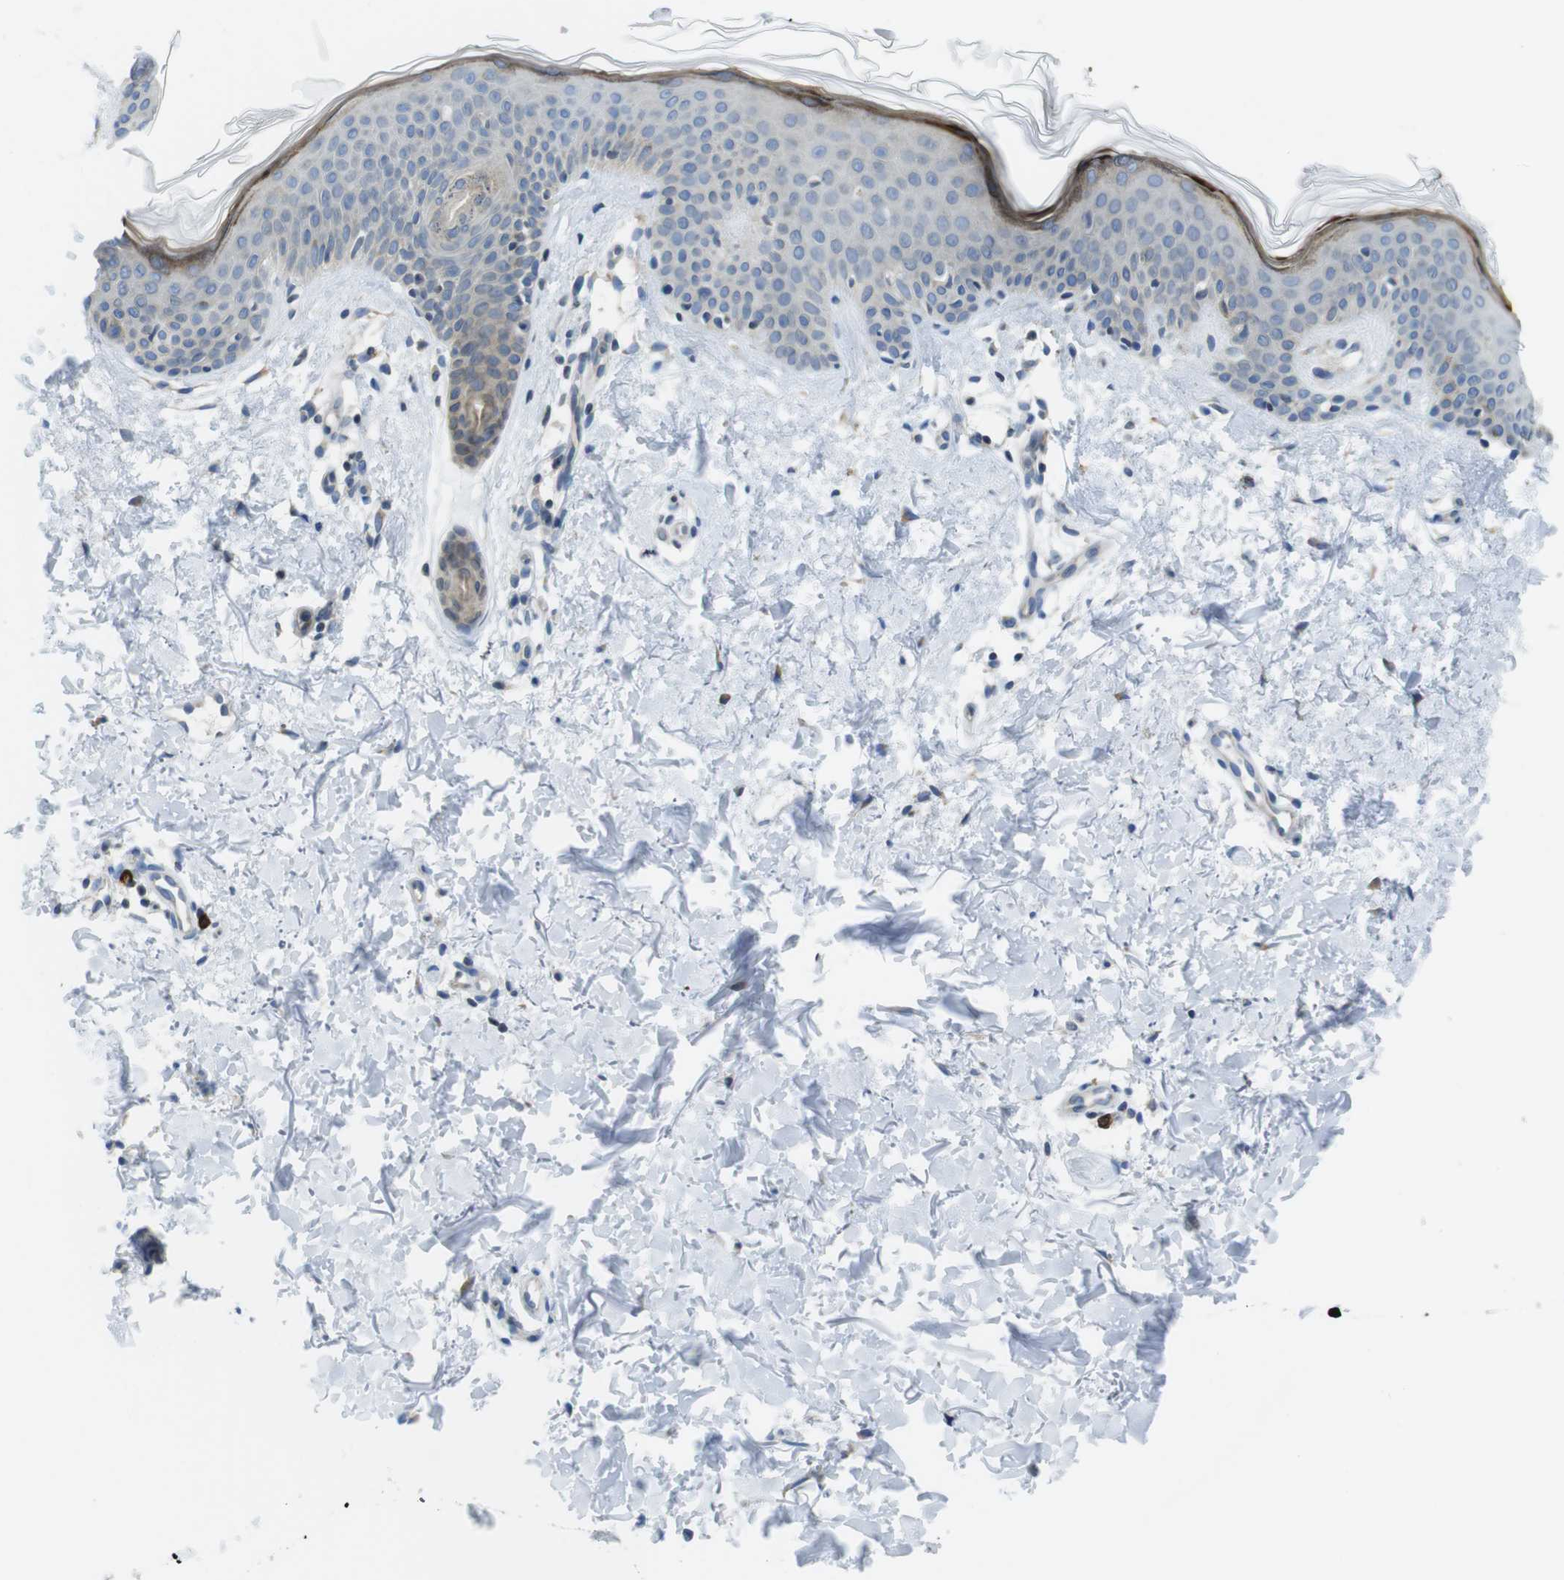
{"staining": {"intensity": "negative", "quantity": "none", "location": "none"}, "tissue": "skin", "cell_type": "Fibroblasts", "image_type": "normal", "snomed": [{"axis": "morphology", "description": "Normal tissue, NOS"}, {"axis": "topography", "description": "Skin"}], "caption": "Human skin stained for a protein using IHC shows no expression in fibroblasts.", "gene": "CLPTM1L", "patient": {"sex": "female", "age": 56}}